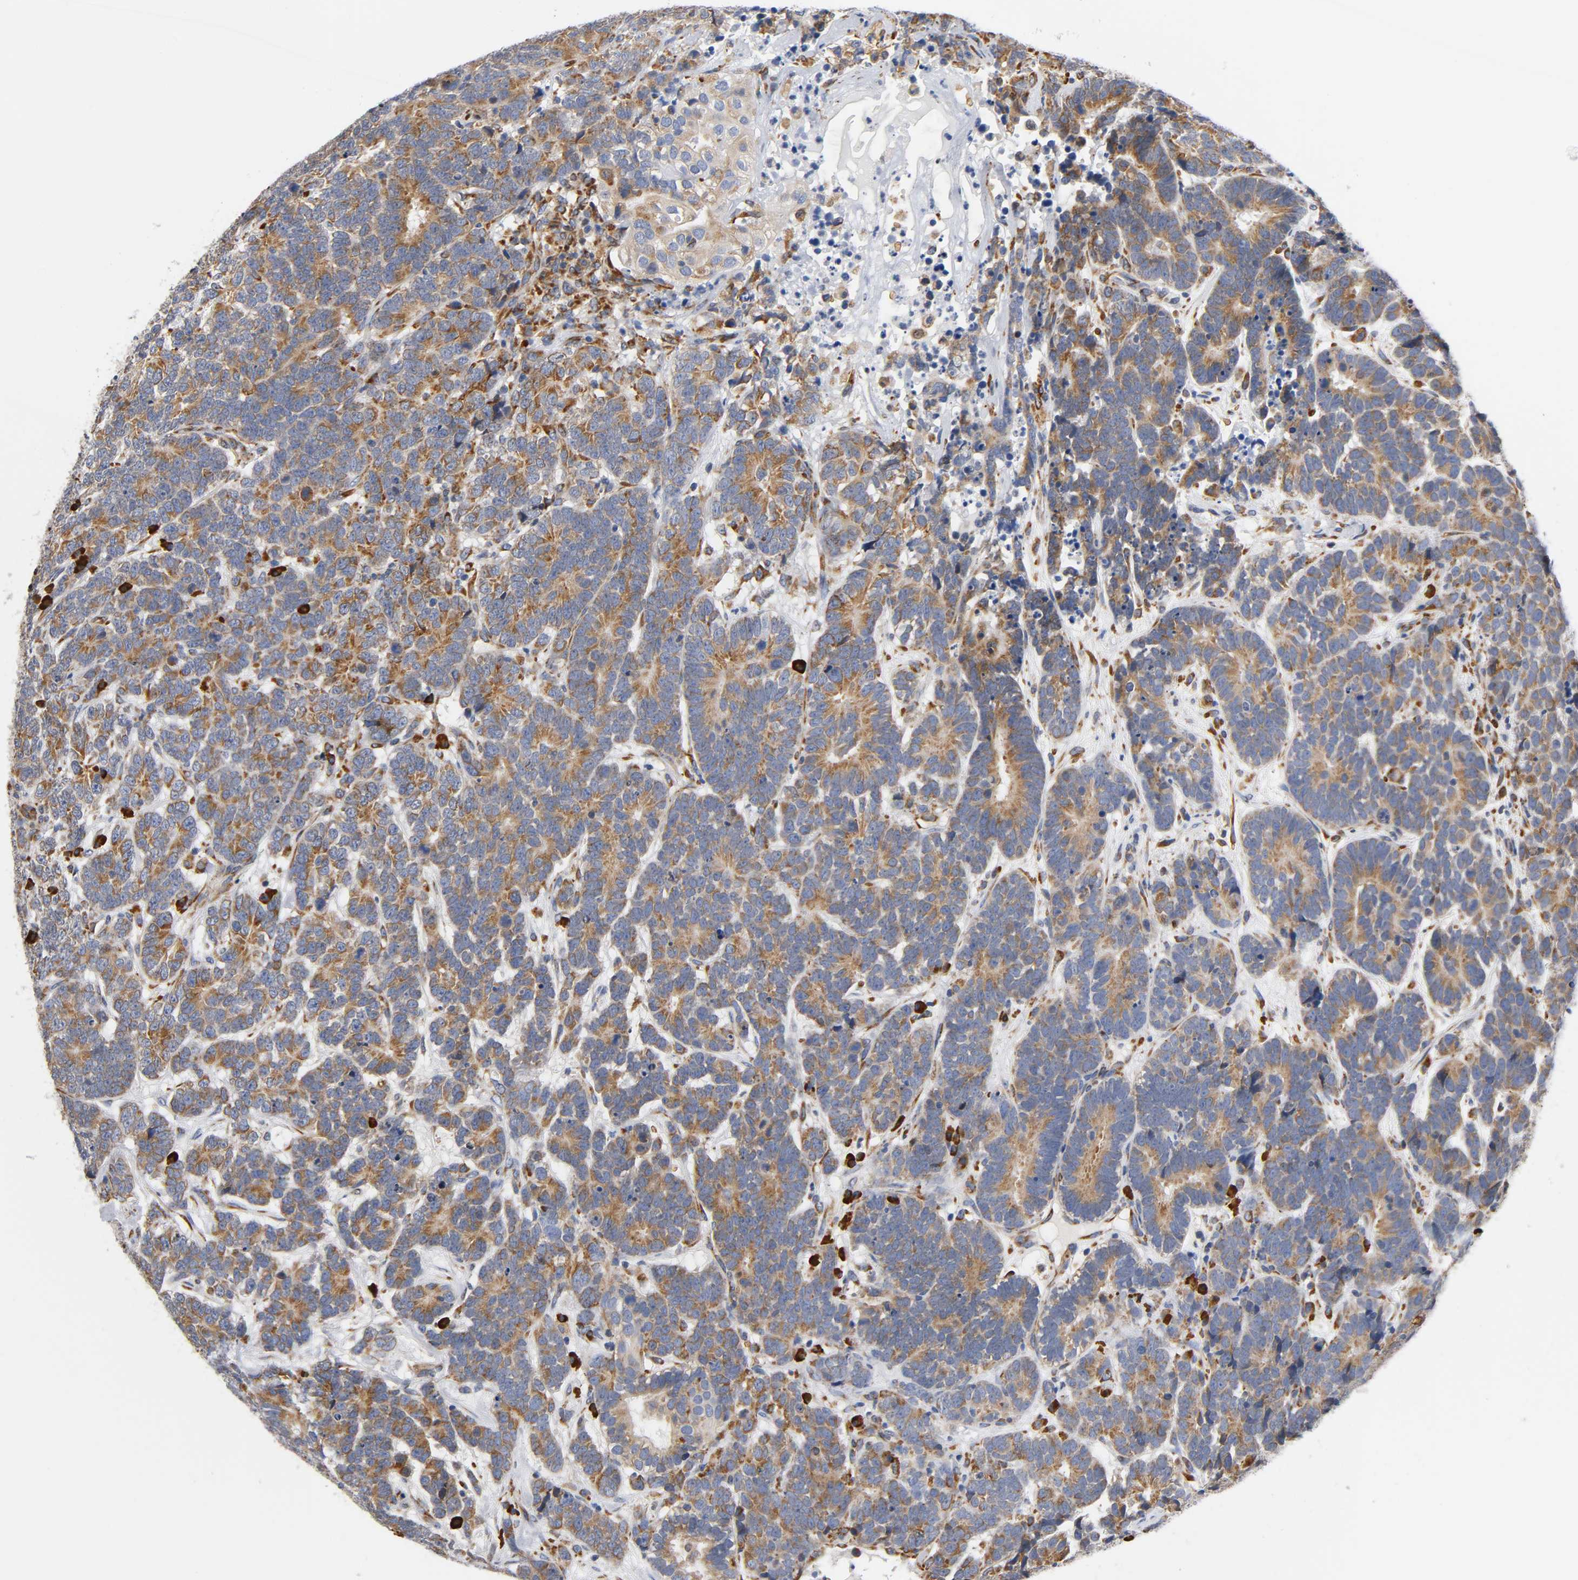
{"staining": {"intensity": "moderate", "quantity": ">75%", "location": "cytoplasmic/membranous"}, "tissue": "testis cancer", "cell_type": "Tumor cells", "image_type": "cancer", "snomed": [{"axis": "morphology", "description": "Carcinoma, Embryonal, NOS"}, {"axis": "topography", "description": "Testis"}], "caption": "Tumor cells demonstrate medium levels of moderate cytoplasmic/membranous positivity in about >75% of cells in testis embryonal carcinoma.", "gene": "UCKL1", "patient": {"sex": "male", "age": 26}}